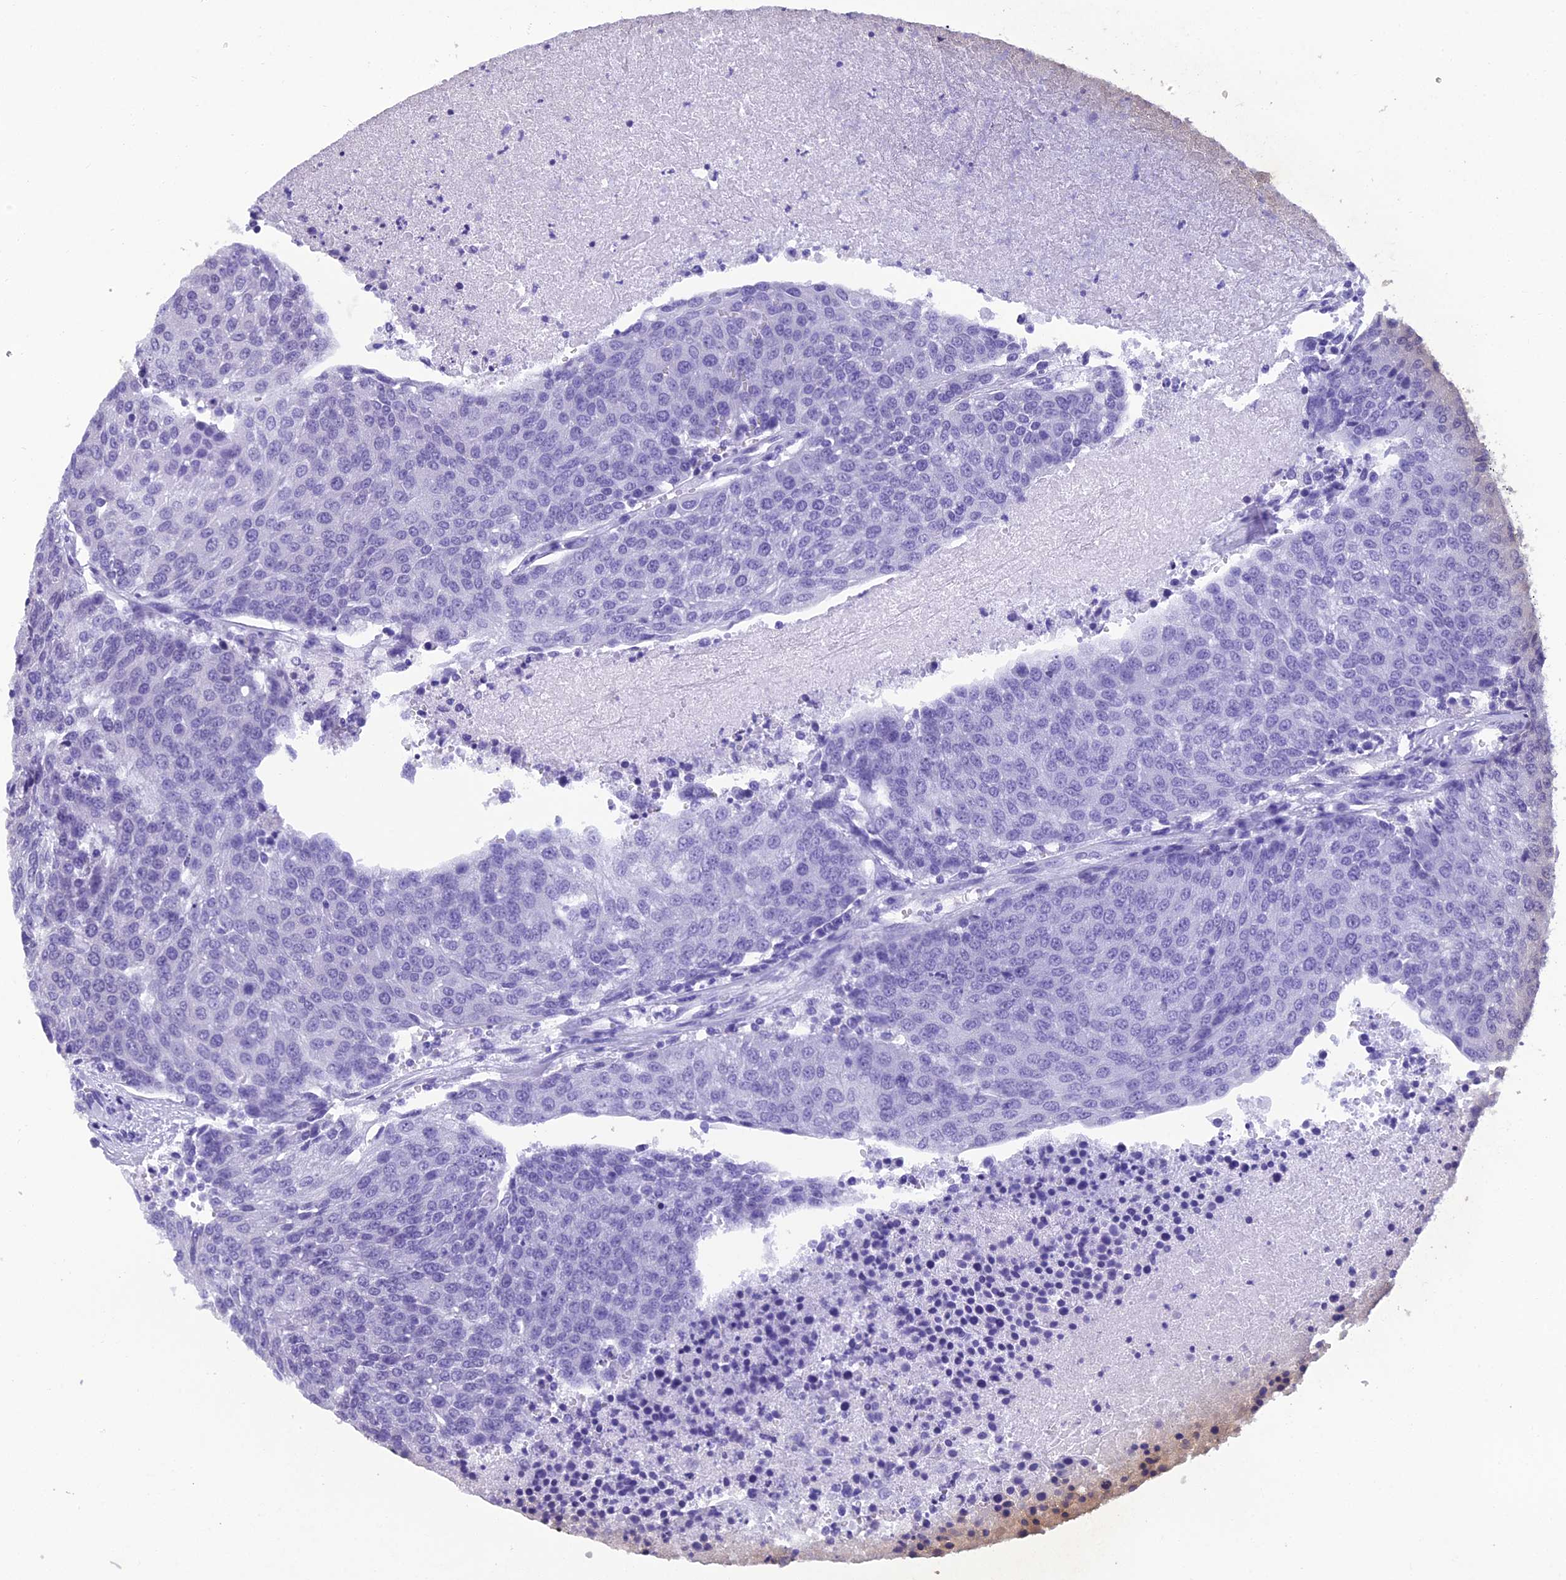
{"staining": {"intensity": "weak", "quantity": "25%-75%", "location": "cytoplasmic/membranous,nuclear"}, "tissue": "urothelial cancer", "cell_type": "Tumor cells", "image_type": "cancer", "snomed": [{"axis": "morphology", "description": "Urothelial carcinoma, High grade"}, {"axis": "topography", "description": "Urinary bladder"}], "caption": "Weak cytoplasmic/membranous and nuclear expression is appreciated in about 25%-75% of tumor cells in urothelial cancer.", "gene": "GRWD1", "patient": {"sex": "female", "age": 85}}